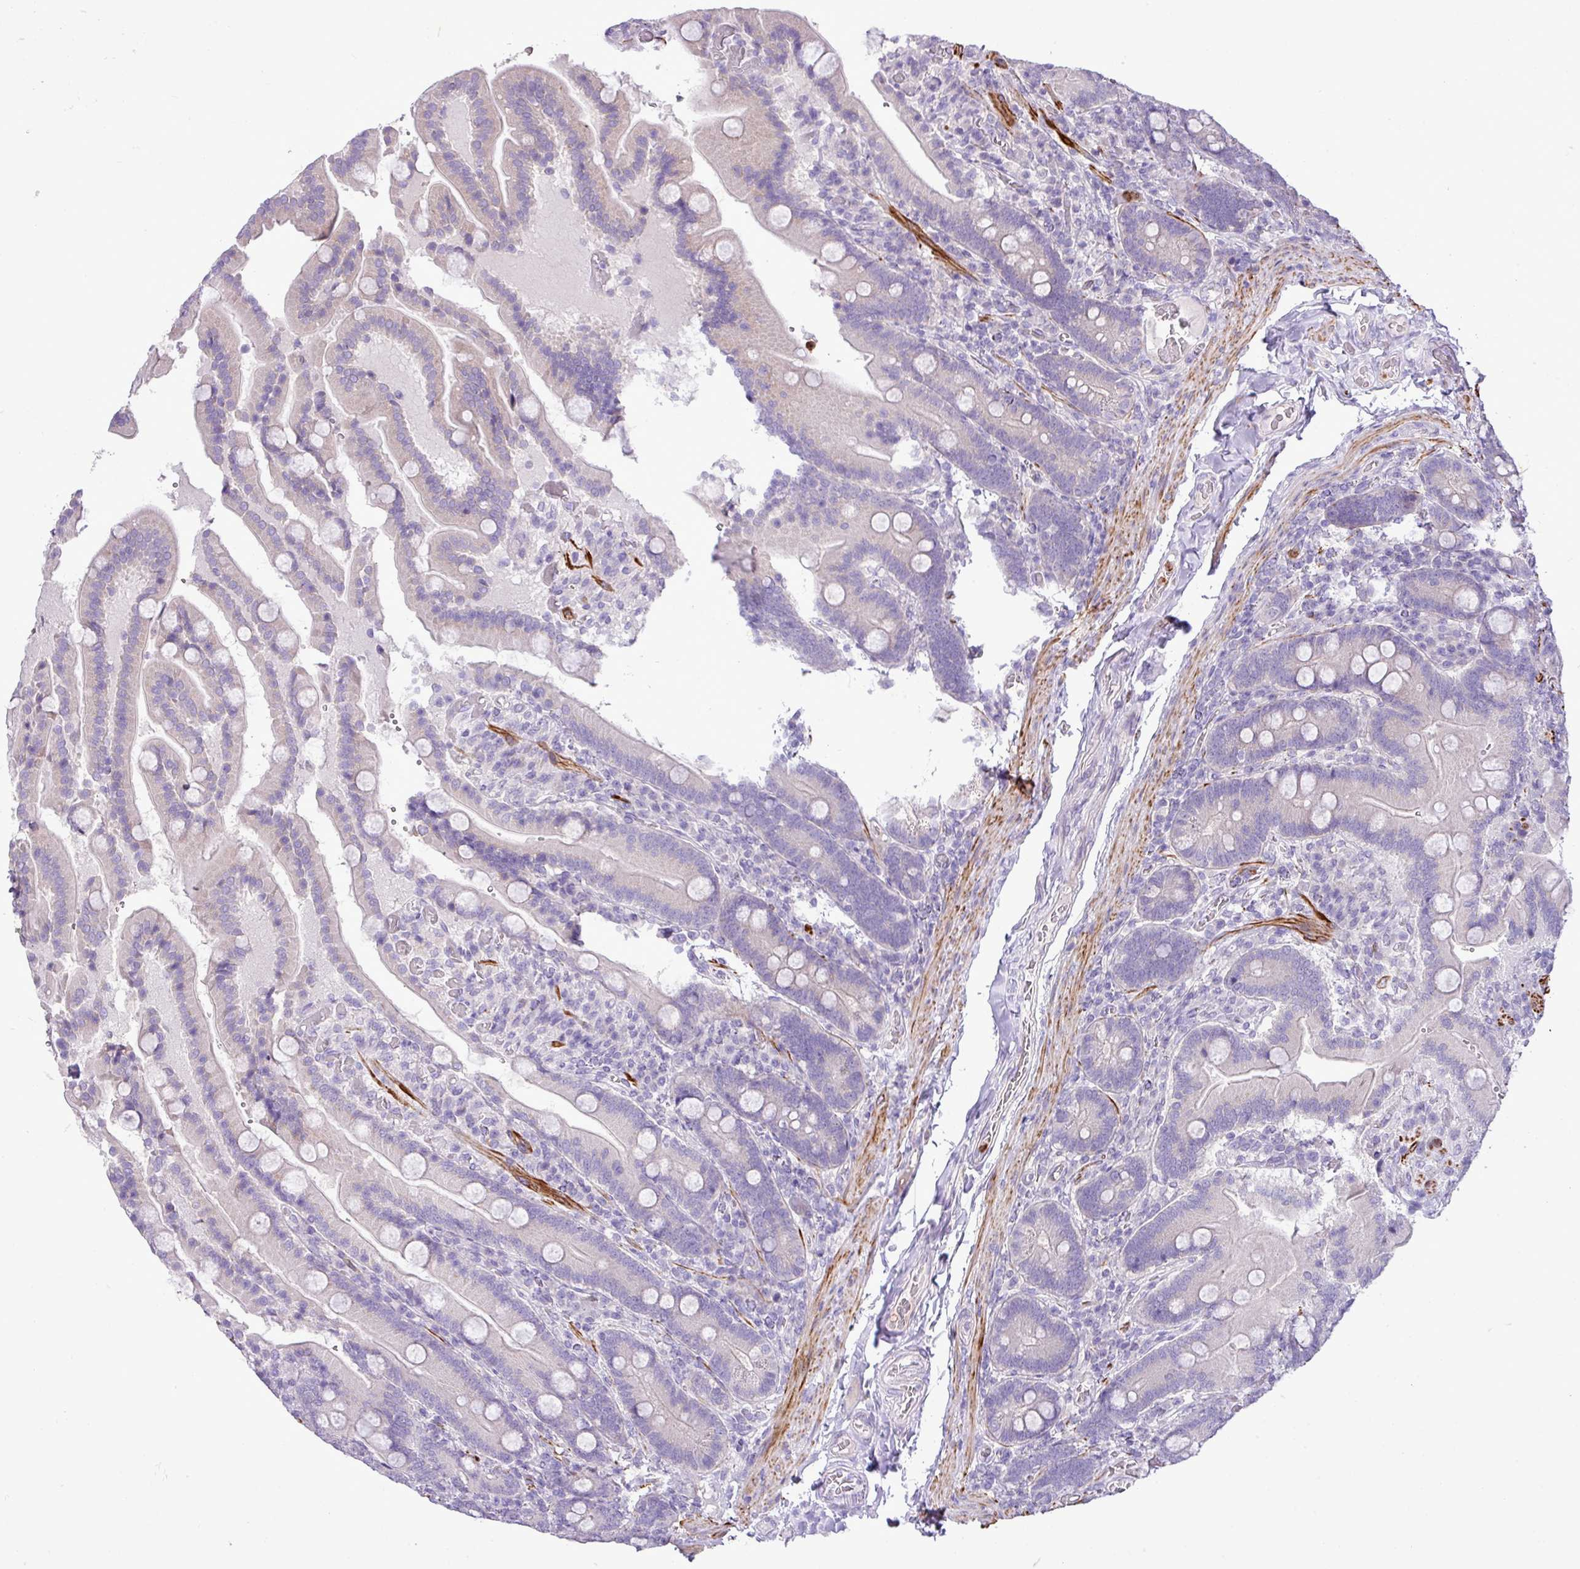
{"staining": {"intensity": "negative", "quantity": "none", "location": "none"}, "tissue": "duodenum", "cell_type": "Glandular cells", "image_type": "normal", "snomed": [{"axis": "morphology", "description": "Normal tissue, NOS"}, {"axis": "topography", "description": "Duodenum"}], "caption": "Image shows no significant protein positivity in glandular cells of benign duodenum. (Immunohistochemistry, brightfield microscopy, high magnification).", "gene": "ZSCAN5A", "patient": {"sex": "female", "age": 62}}